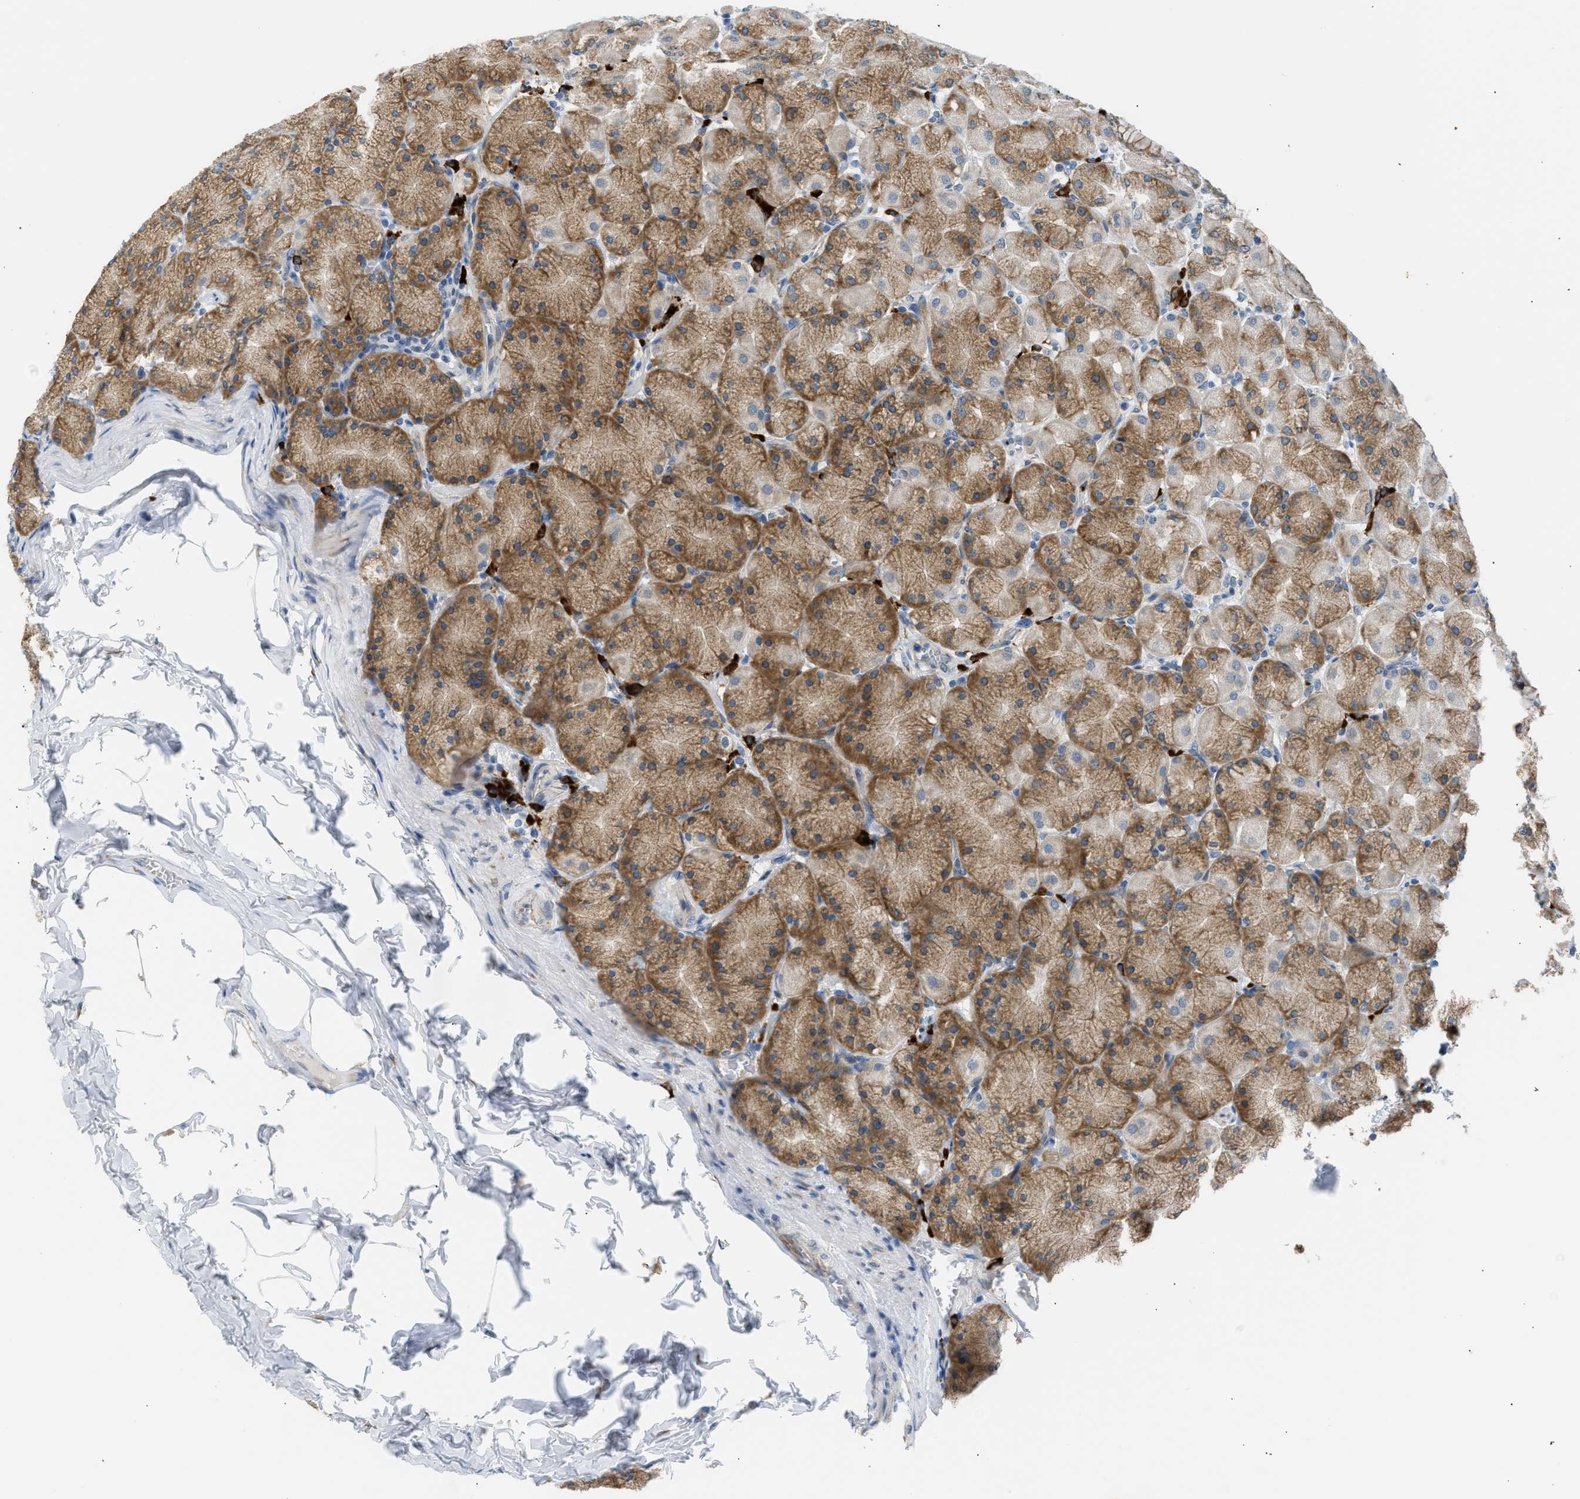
{"staining": {"intensity": "moderate", "quantity": "25%-75%", "location": "cytoplasmic/membranous"}, "tissue": "stomach", "cell_type": "Glandular cells", "image_type": "normal", "snomed": [{"axis": "morphology", "description": "Normal tissue, NOS"}, {"axis": "topography", "description": "Stomach, upper"}], "caption": "Immunohistochemical staining of unremarkable stomach displays 25%-75% levels of moderate cytoplasmic/membranous protein staining in about 25%-75% of glandular cells.", "gene": "KCNC2", "patient": {"sex": "female", "age": 56}}